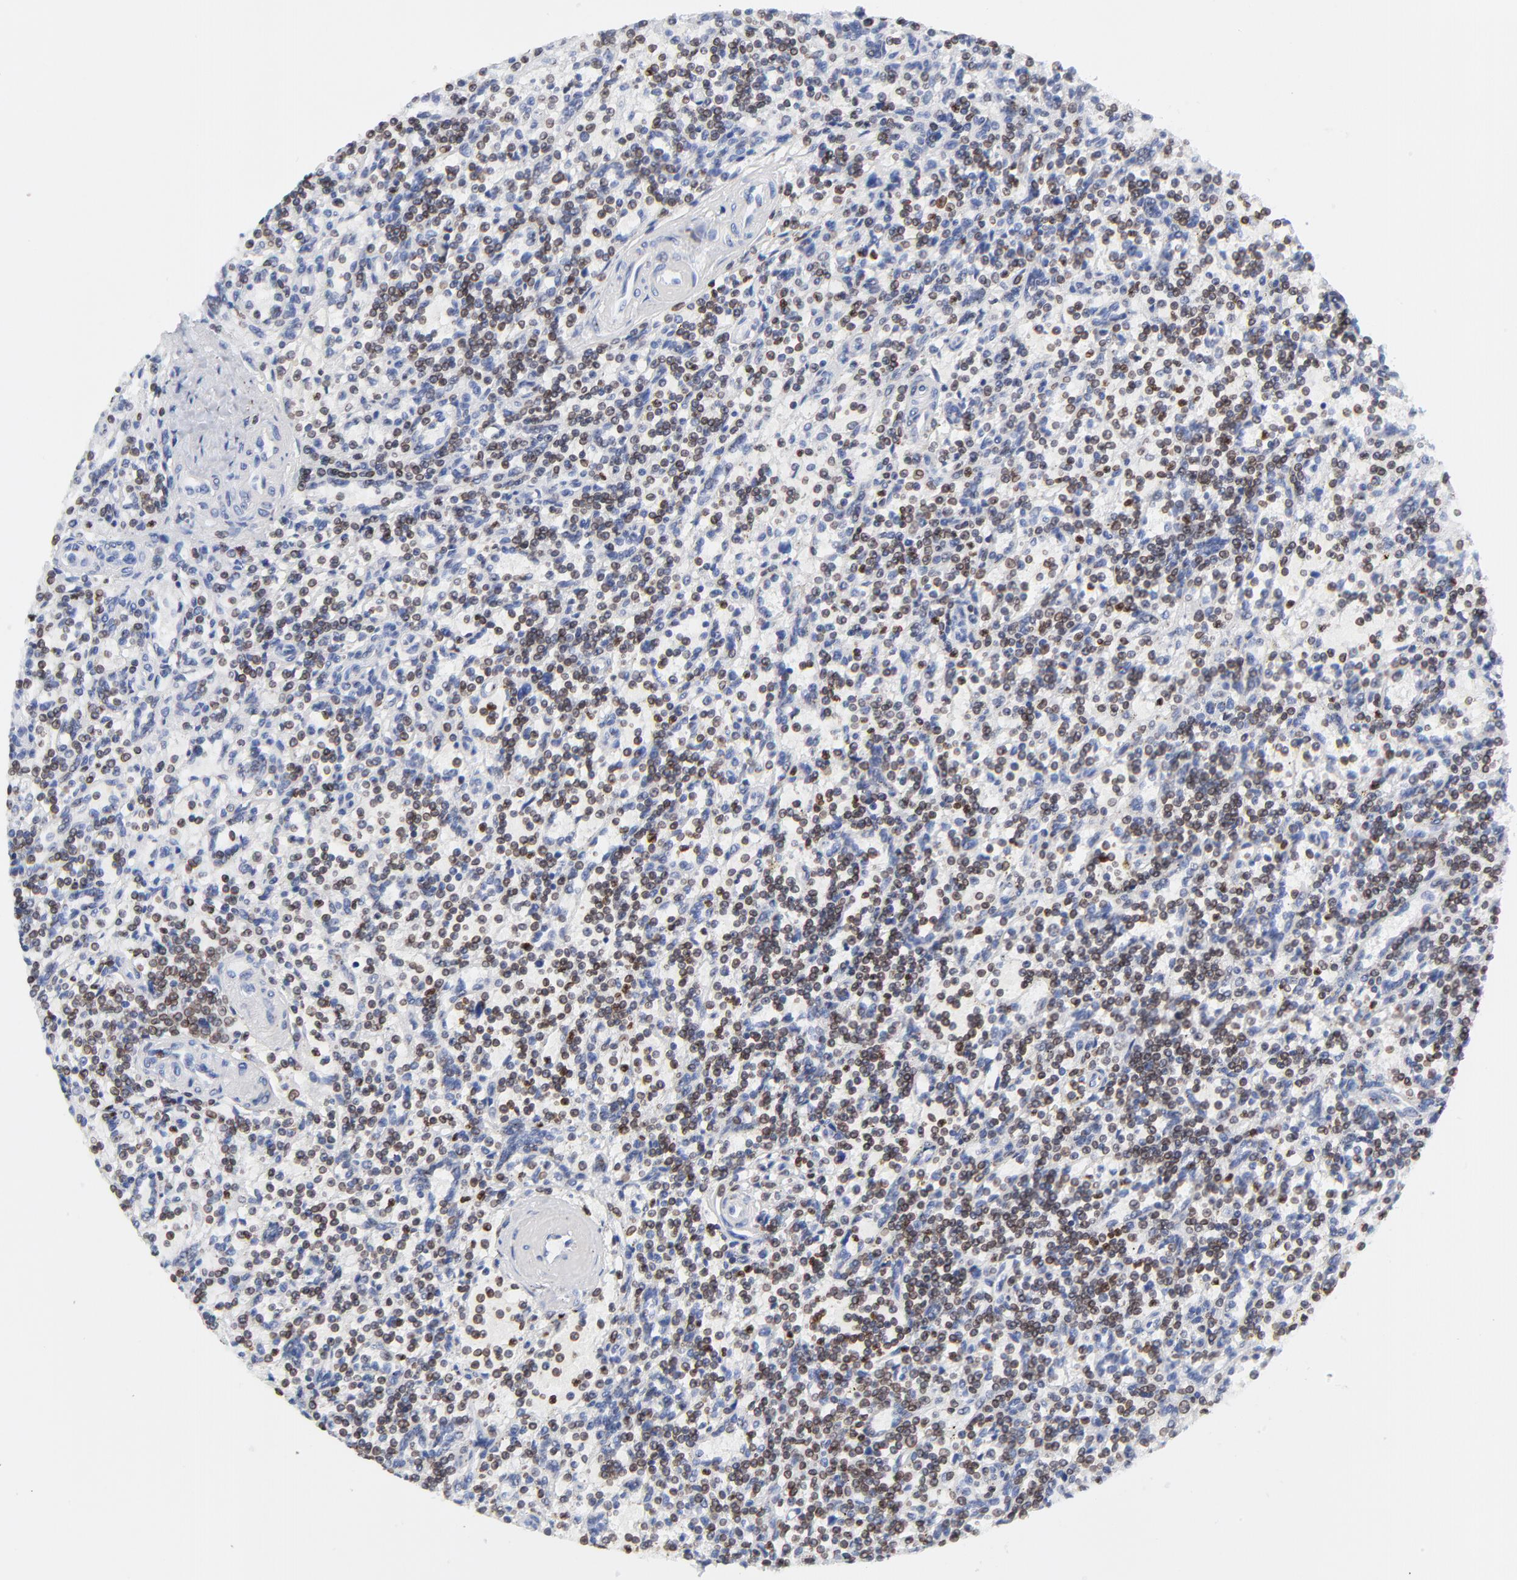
{"staining": {"intensity": "moderate", "quantity": "25%-75%", "location": "cytoplasmic/membranous,nuclear"}, "tissue": "lymphoma", "cell_type": "Tumor cells", "image_type": "cancer", "snomed": [{"axis": "morphology", "description": "Malignant lymphoma, non-Hodgkin's type, Low grade"}, {"axis": "topography", "description": "Spleen"}], "caption": "Lymphoma tissue reveals moderate cytoplasmic/membranous and nuclear staining in about 25%-75% of tumor cells (IHC, brightfield microscopy, high magnification).", "gene": "THAP7", "patient": {"sex": "male", "age": 73}}